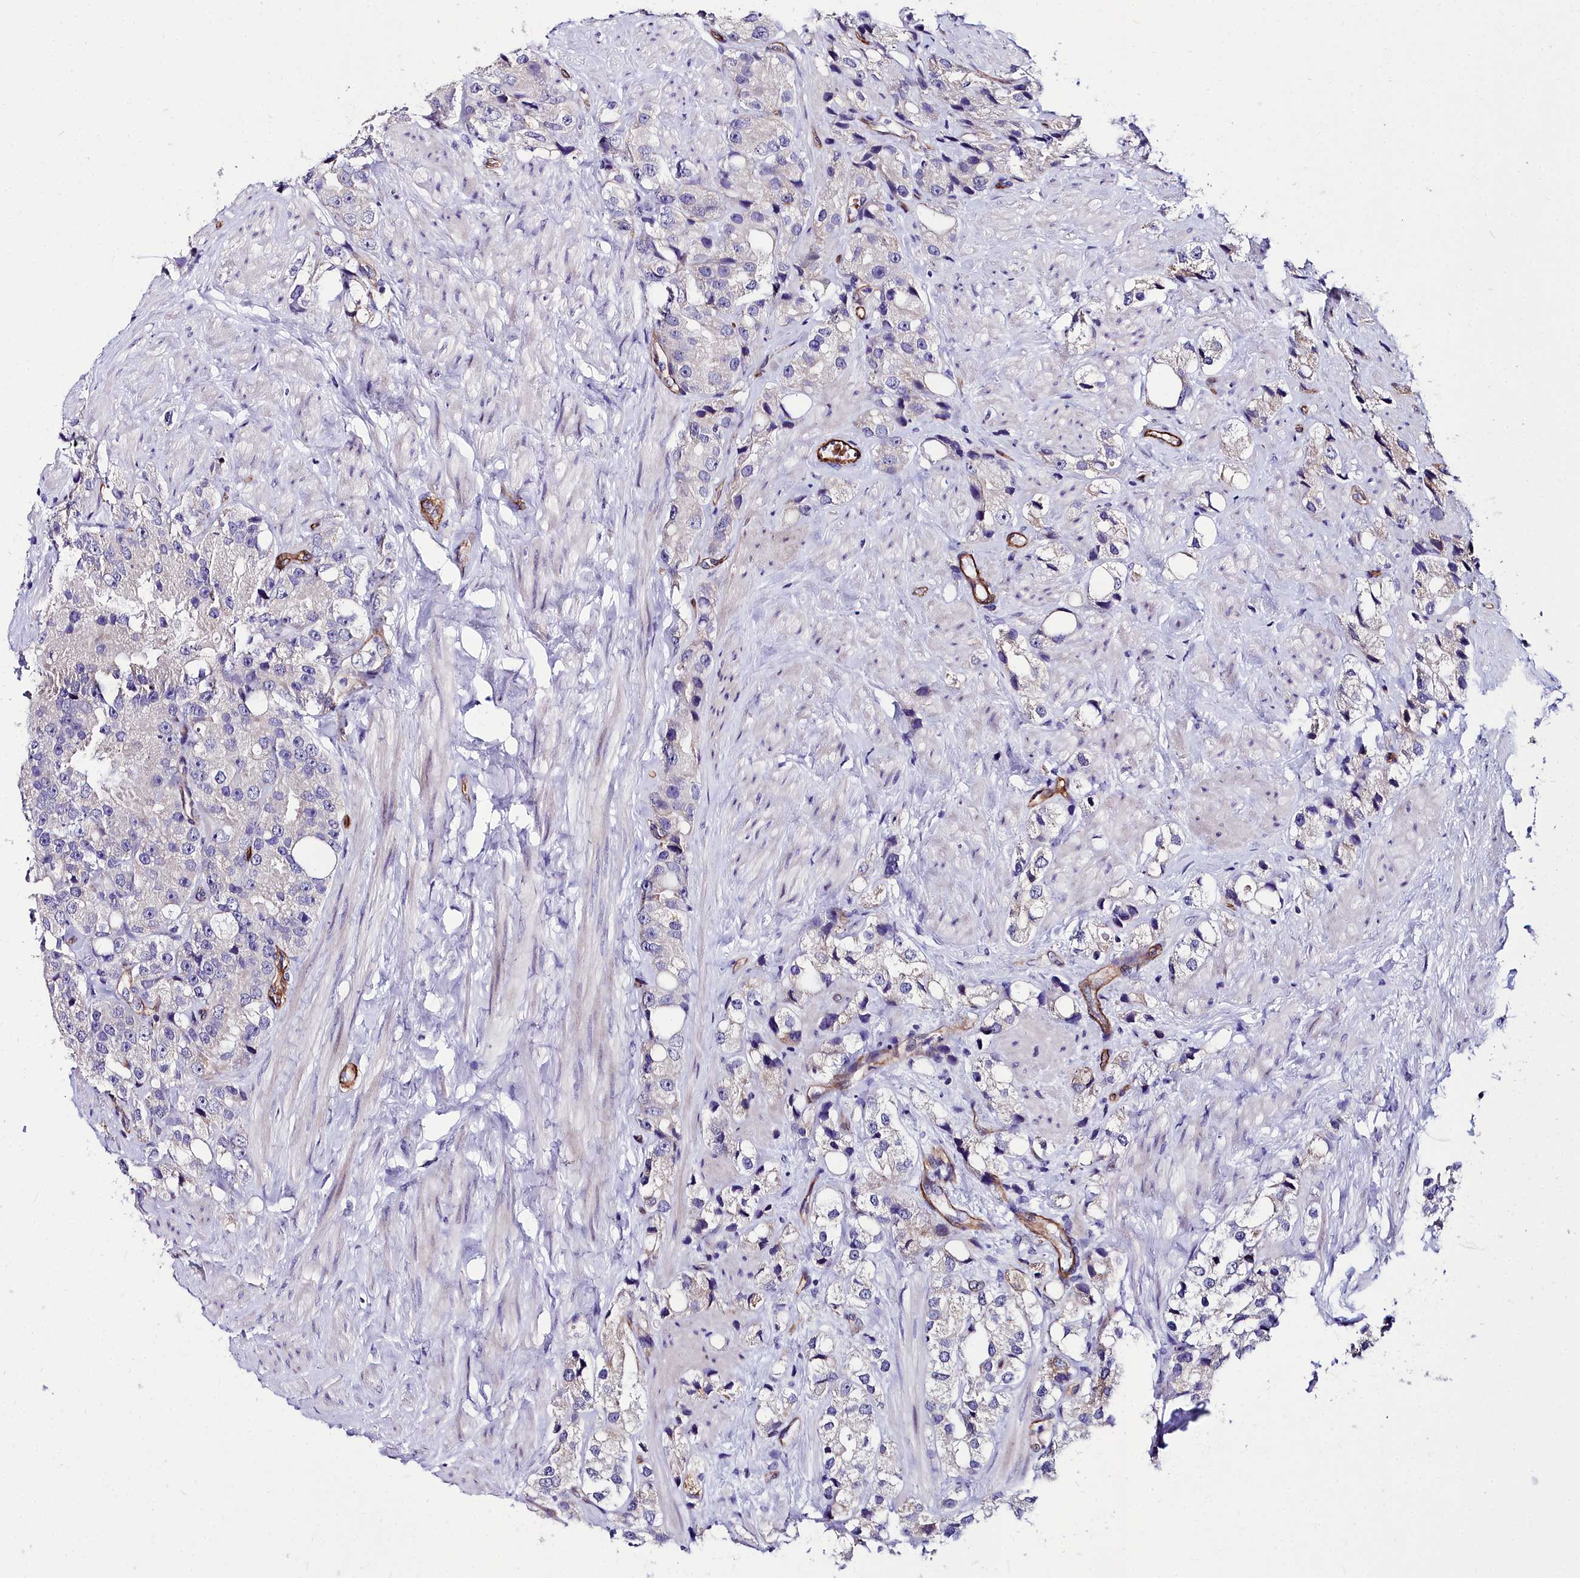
{"staining": {"intensity": "negative", "quantity": "none", "location": "none"}, "tissue": "prostate cancer", "cell_type": "Tumor cells", "image_type": "cancer", "snomed": [{"axis": "morphology", "description": "Adenocarcinoma, NOS"}, {"axis": "topography", "description": "Prostate"}], "caption": "The photomicrograph shows no significant staining in tumor cells of prostate cancer. (DAB IHC with hematoxylin counter stain).", "gene": "CYP4F11", "patient": {"sex": "male", "age": 79}}